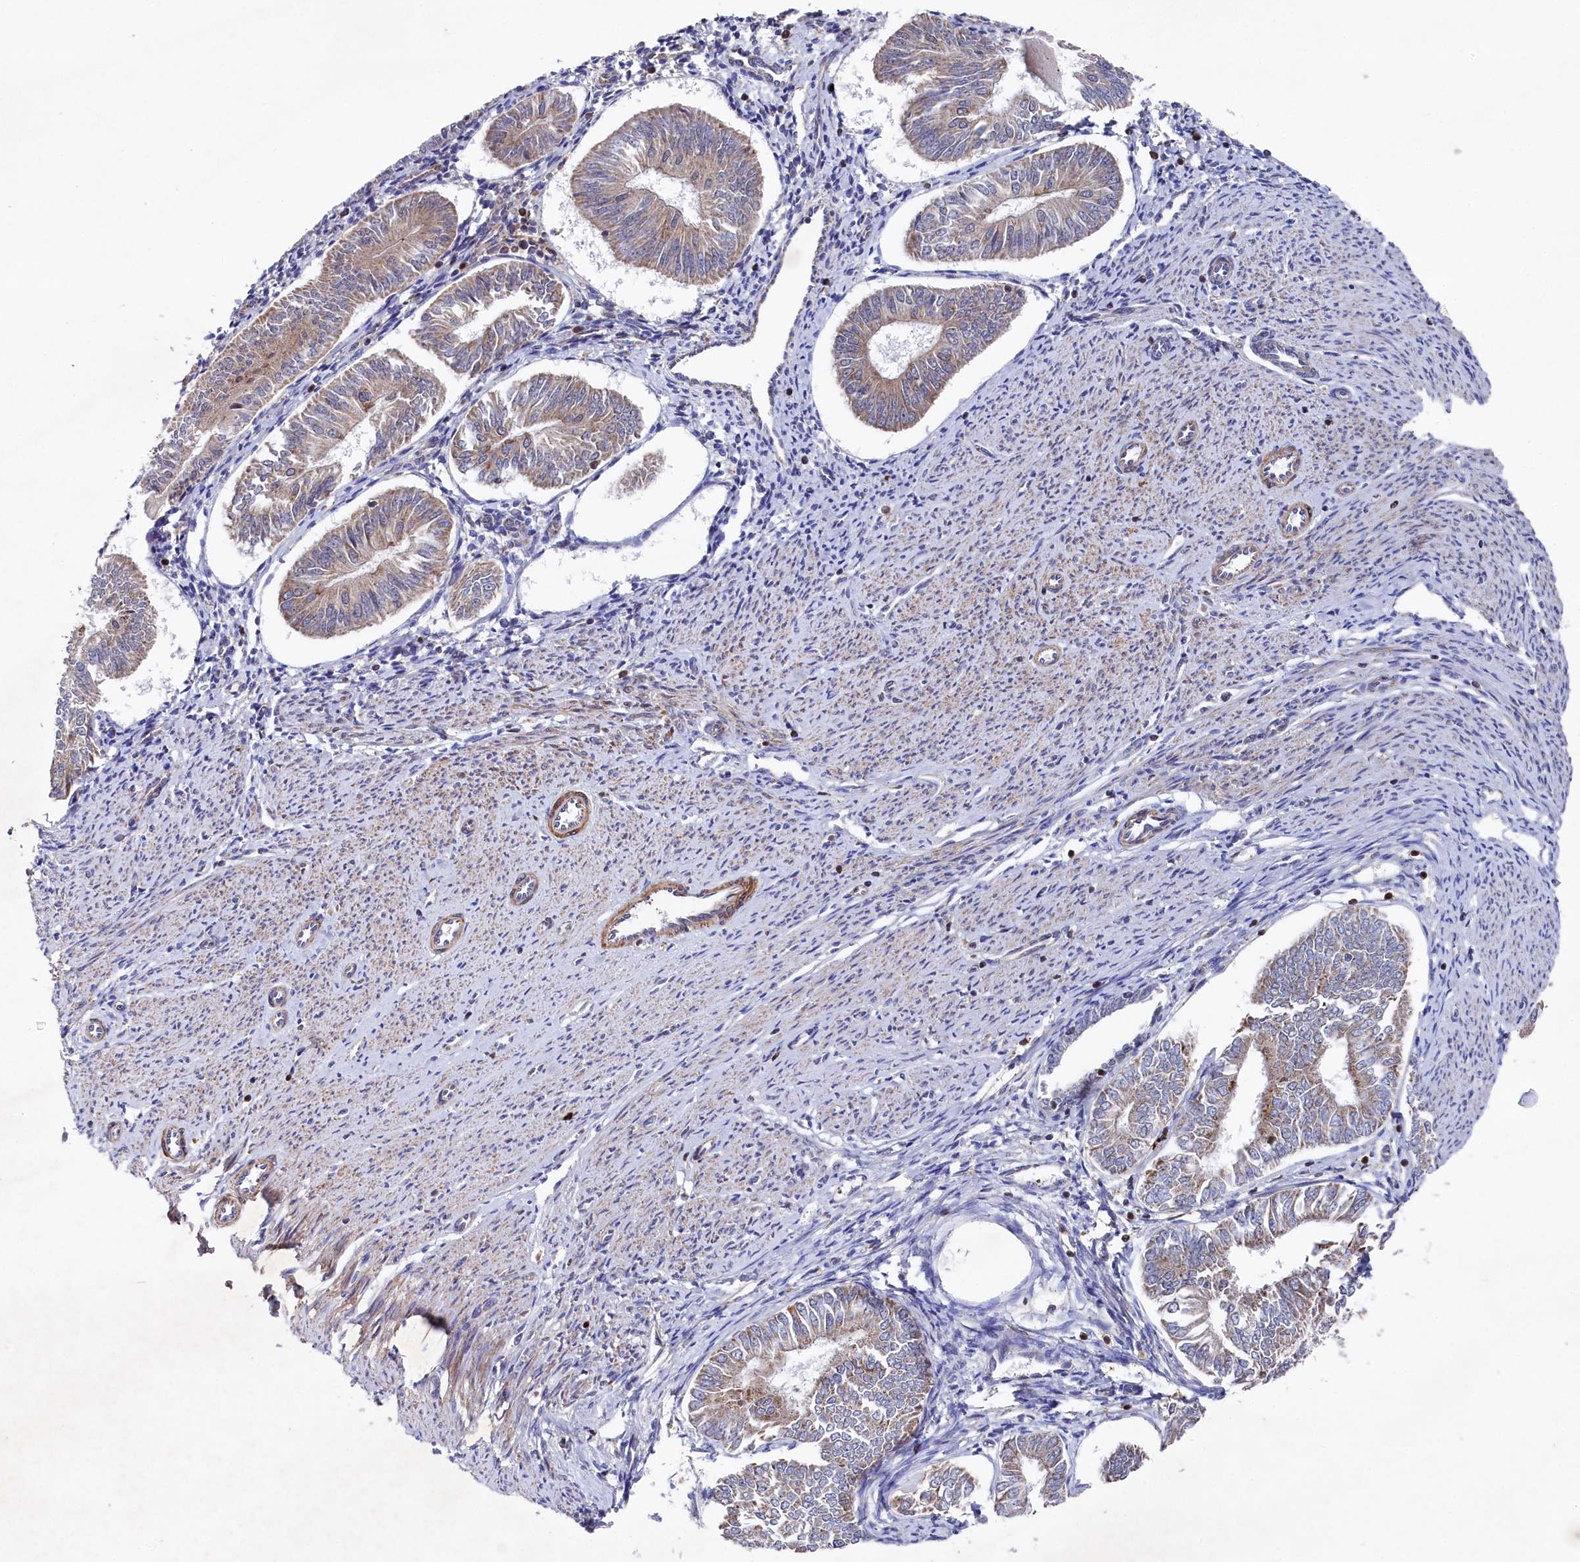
{"staining": {"intensity": "weak", "quantity": ">75%", "location": "cytoplasmic/membranous"}, "tissue": "endometrial cancer", "cell_type": "Tumor cells", "image_type": "cancer", "snomed": [{"axis": "morphology", "description": "Adenocarcinoma, NOS"}, {"axis": "topography", "description": "Endometrium"}], "caption": "DAB (3,3'-diaminobenzidine) immunohistochemical staining of adenocarcinoma (endometrial) displays weak cytoplasmic/membranous protein expression in about >75% of tumor cells.", "gene": "CHCHD1", "patient": {"sex": "female", "age": 58}}